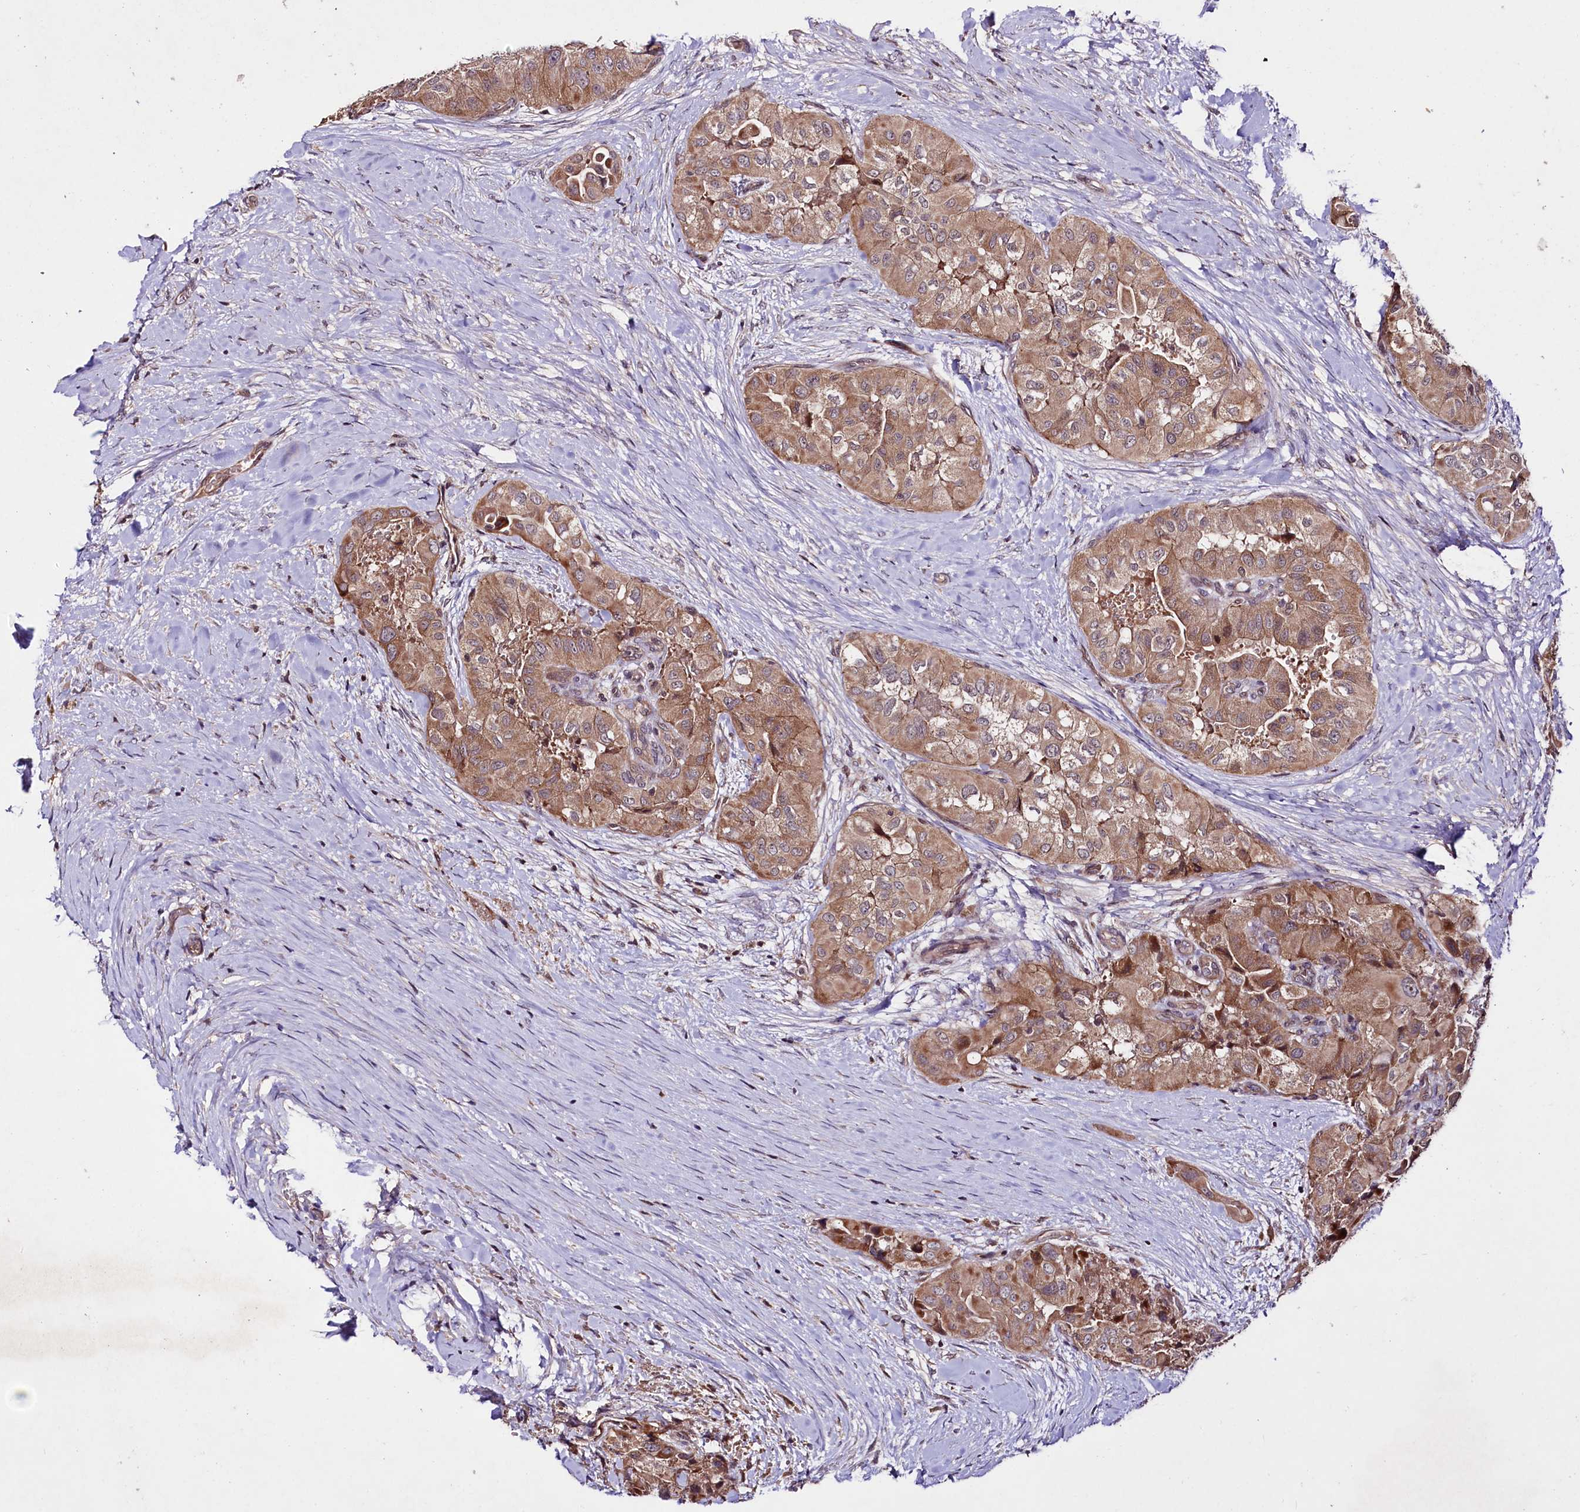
{"staining": {"intensity": "moderate", "quantity": ">75%", "location": "cytoplasmic/membranous"}, "tissue": "thyroid cancer", "cell_type": "Tumor cells", "image_type": "cancer", "snomed": [{"axis": "morphology", "description": "Papillary adenocarcinoma, NOS"}, {"axis": "topography", "description": "Thyroid gland"}], "caption": "IHC micrograph of neoplastic tissue: human thyroid cancer stained using immunohistochemistry (IHC) displays medium levels of moderate protein expression localized specifically in the cytoplasmic/membranous of tumor cells, appearing as a cytoplasmic/membranous brown color.", "gene": "TAFAZZIN", "patient": {"sex": "female", "age": 59}}